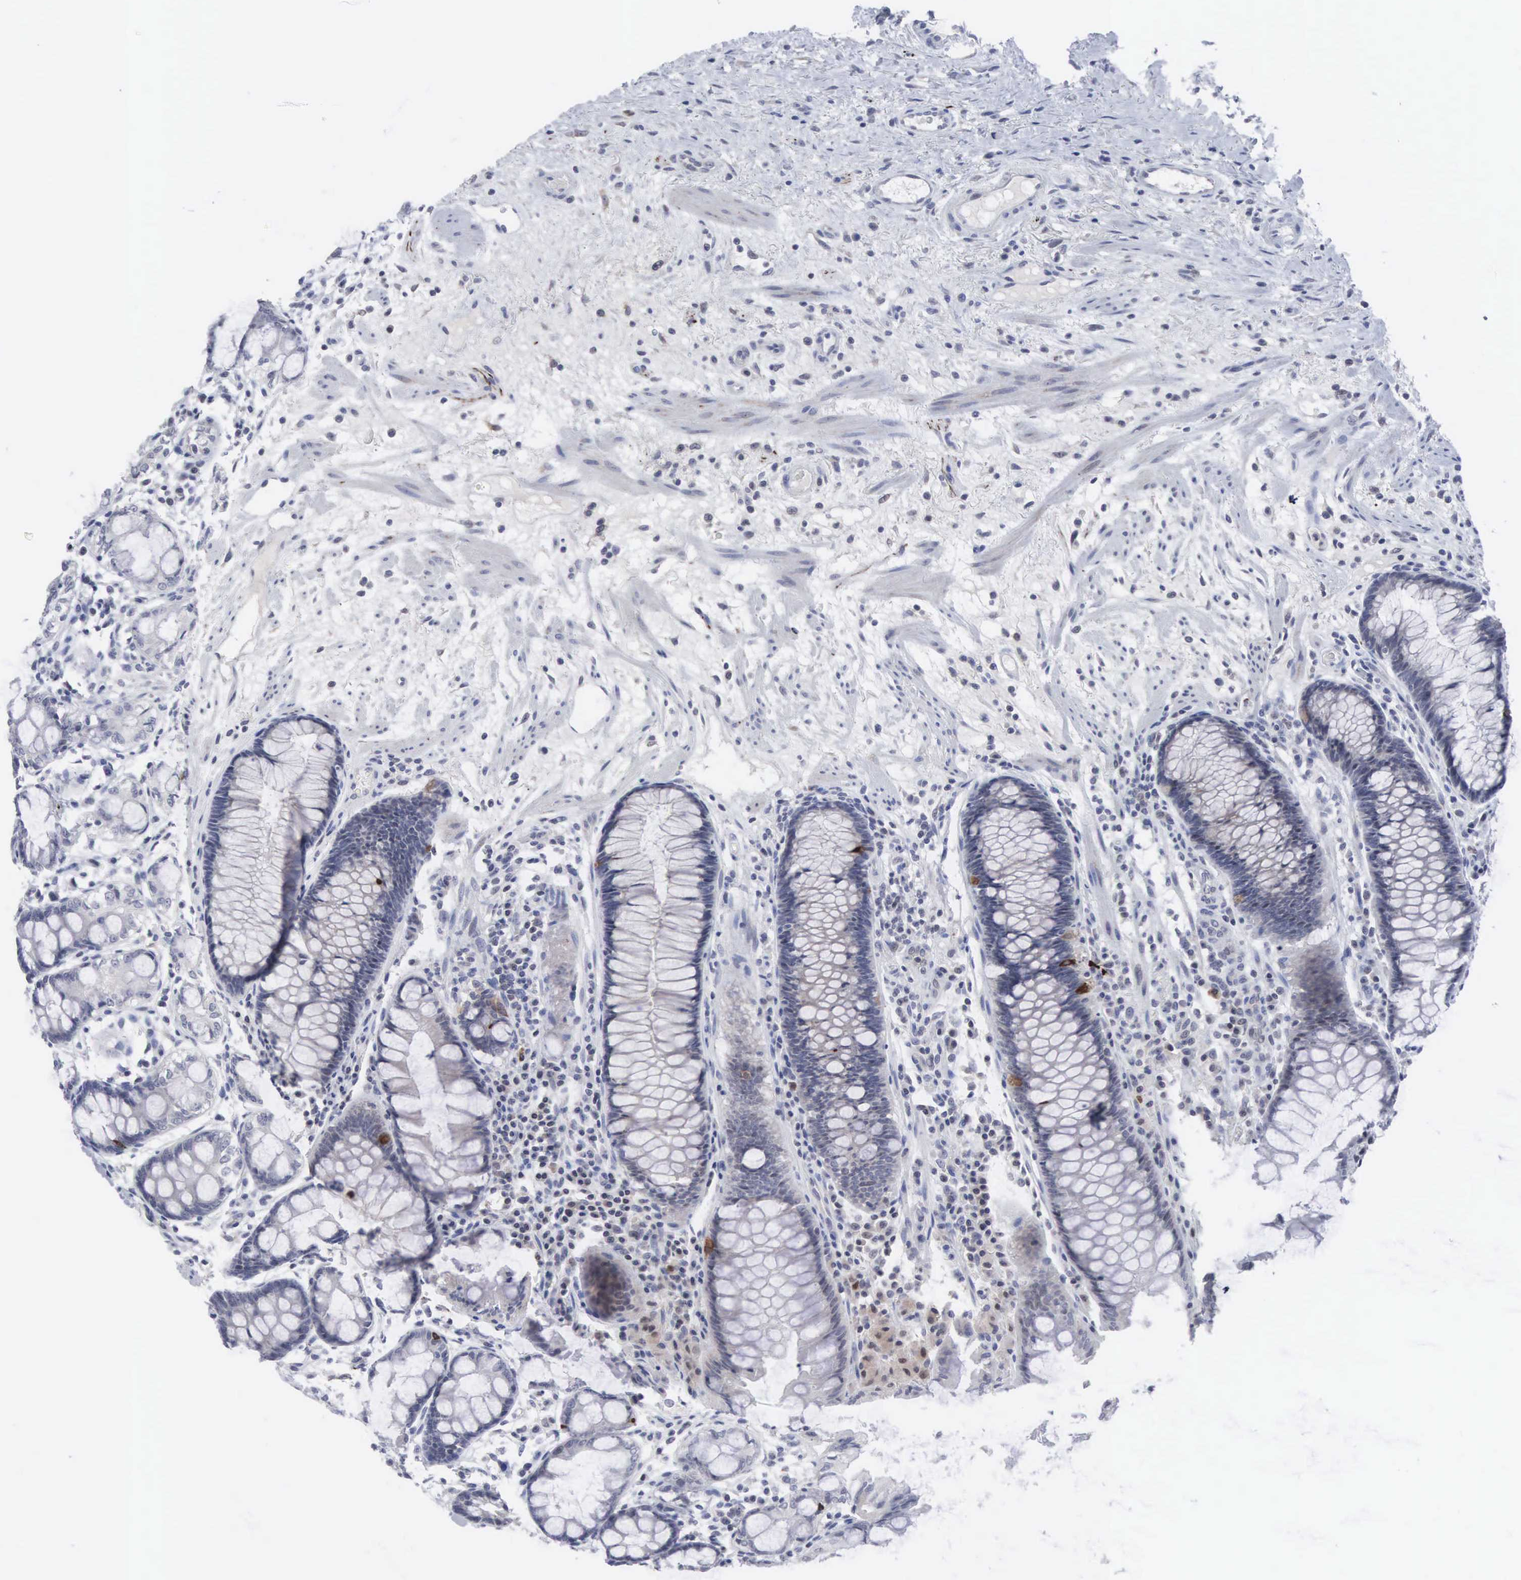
{"staining": {"intensity": "weak", "quantity": "25%-75%", "location": "cytoplasmic/membranous"}, "tissue": "rectum", "cell_type": "Glandular cells", "image_type": "normal", "snomed": [{"axis": "morphology", "description": "Normal tissue, NOS"}, {"axis": "topography", "description": "Rectum"}], "caption": "DAB (3,3'-diaminobenzidine) immunohistochemical staining of benign human rectum shows weak cytoplasmic/membranous protein expression in about 25%-75% of glandular cells. The protein is shown in brown color, while the nuclei are stained blue.", "gene": "ACOT4", "patient": {"sex": "male", "age": 77}}